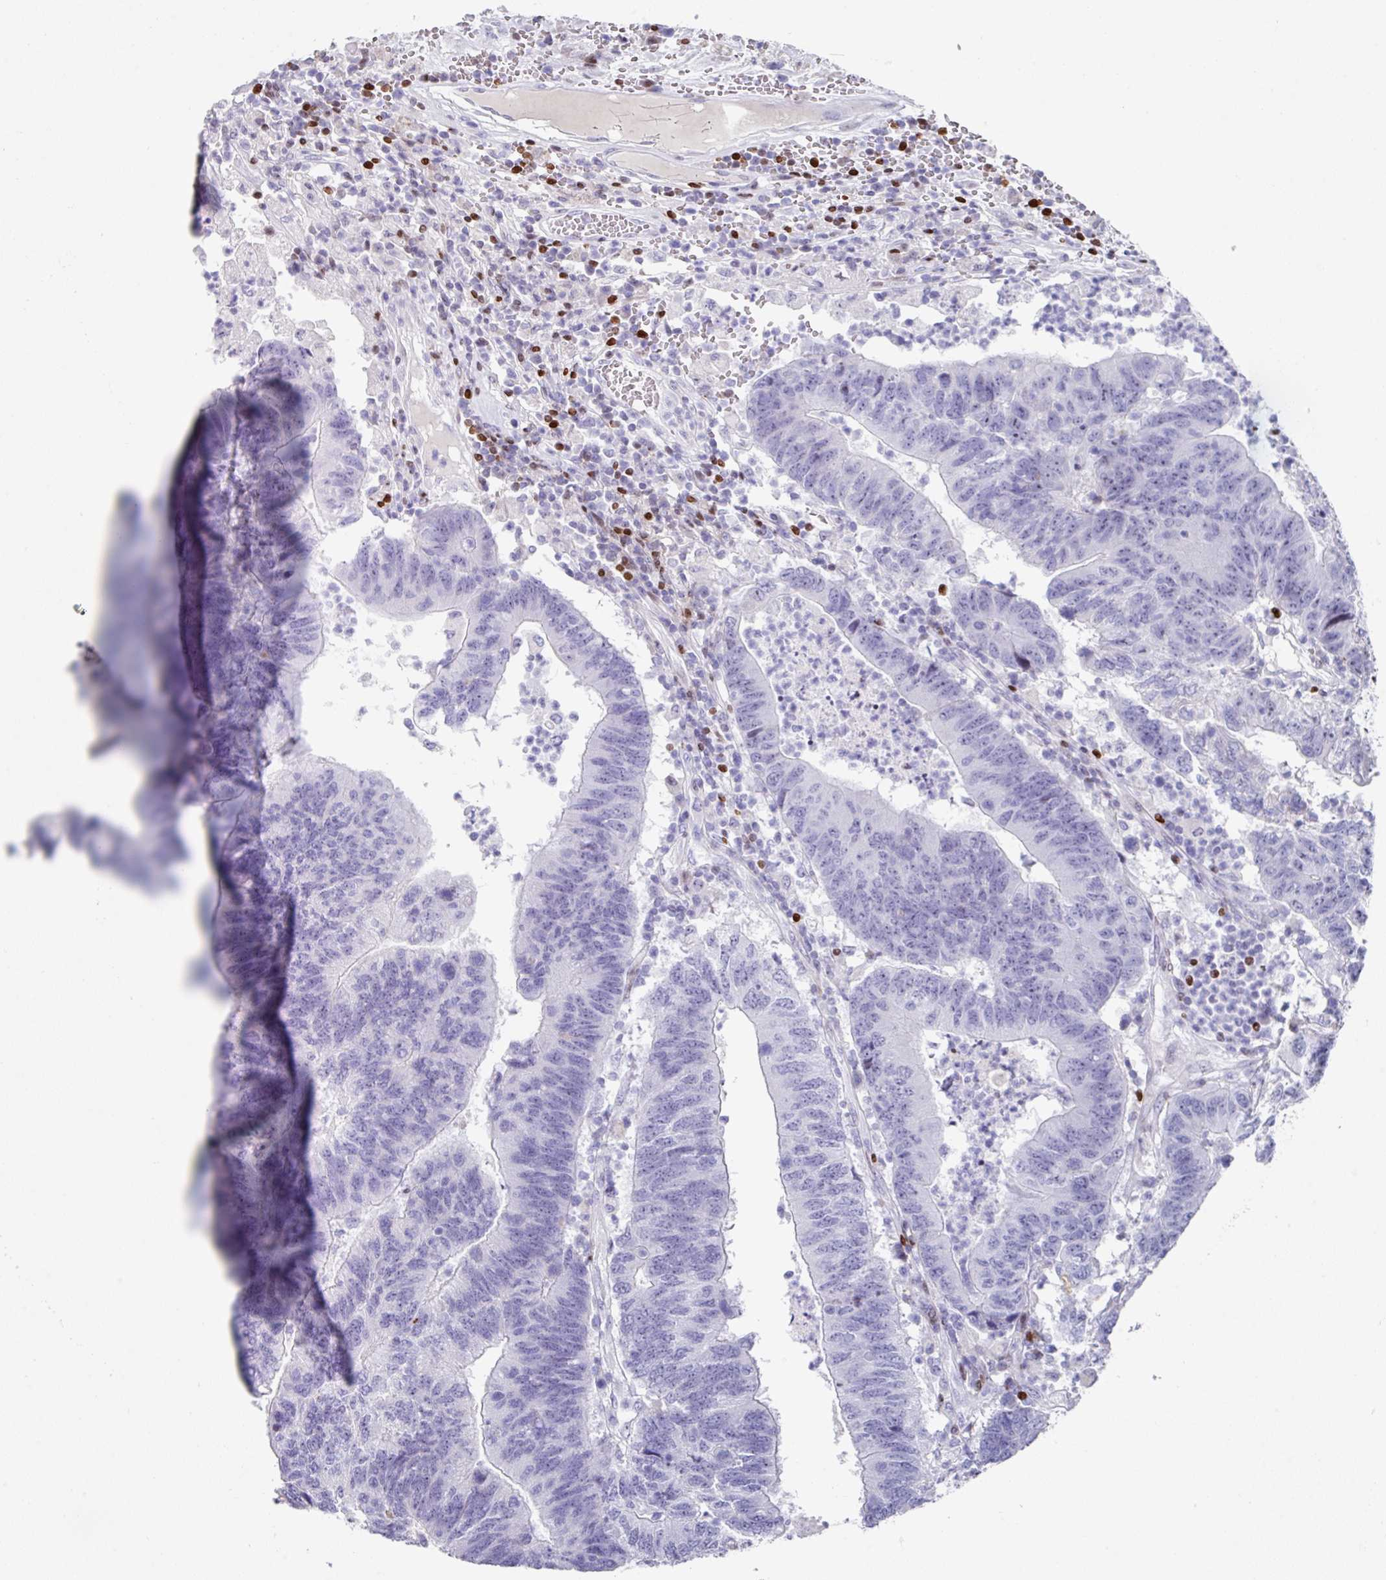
{"staining": {"intensity": "negative", "quantity": "none", "location": "none"}, "tissue": "colorectal cancer", "cell_type": "Tumor cells", "image_type": "cancer", "snomed": [{"axis": "morphology", "description": "Adenocarcinoma, NOS"}, {"axis": "topography", "description": "Colon"}], "caption": "Colorectal adenocarcinoma stained for a protein using IHC reveals no staining tumor cells.", "gene": "TCF3", "patient": {"sex": "female", "age": 48}}